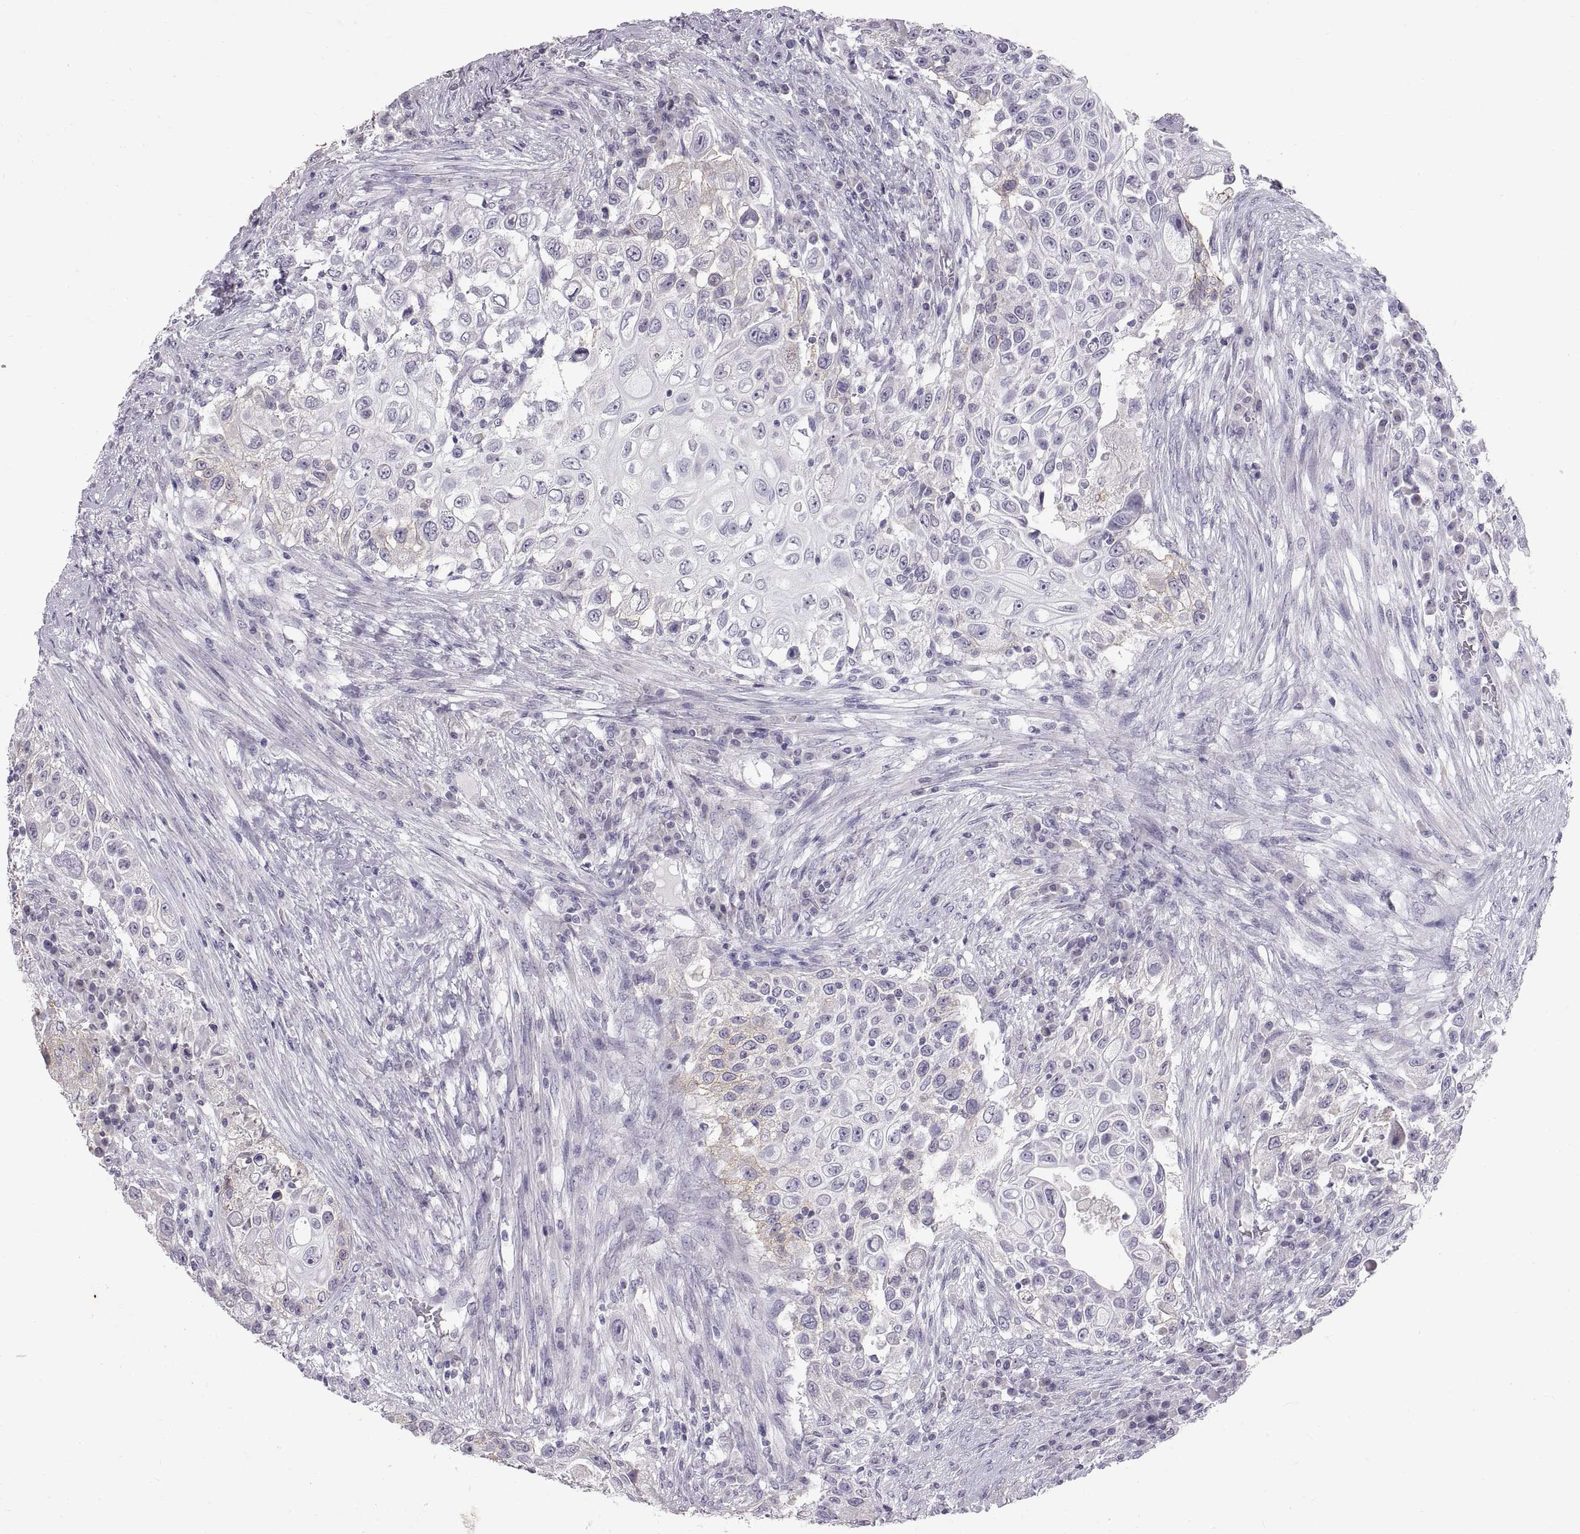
{"staining": {"intensity": "negative", "quantity": "none", "location": "none"}, "tissue": "urothelial cancer", "cell_type": "Tumor cells", "image_type": "cancer", "snomed": [{"axis": "morphology", "description": "Urothelial carcinoma, High grade"}, {"axis": "topography", "description": "Urinary bladder"}], "caption": "Urothelial cancer was stained to show a protein in brown. There is no significant expression in tumor cells.", "gene": "SPACDR", "patient": {"sex": "female", "age": 56}}